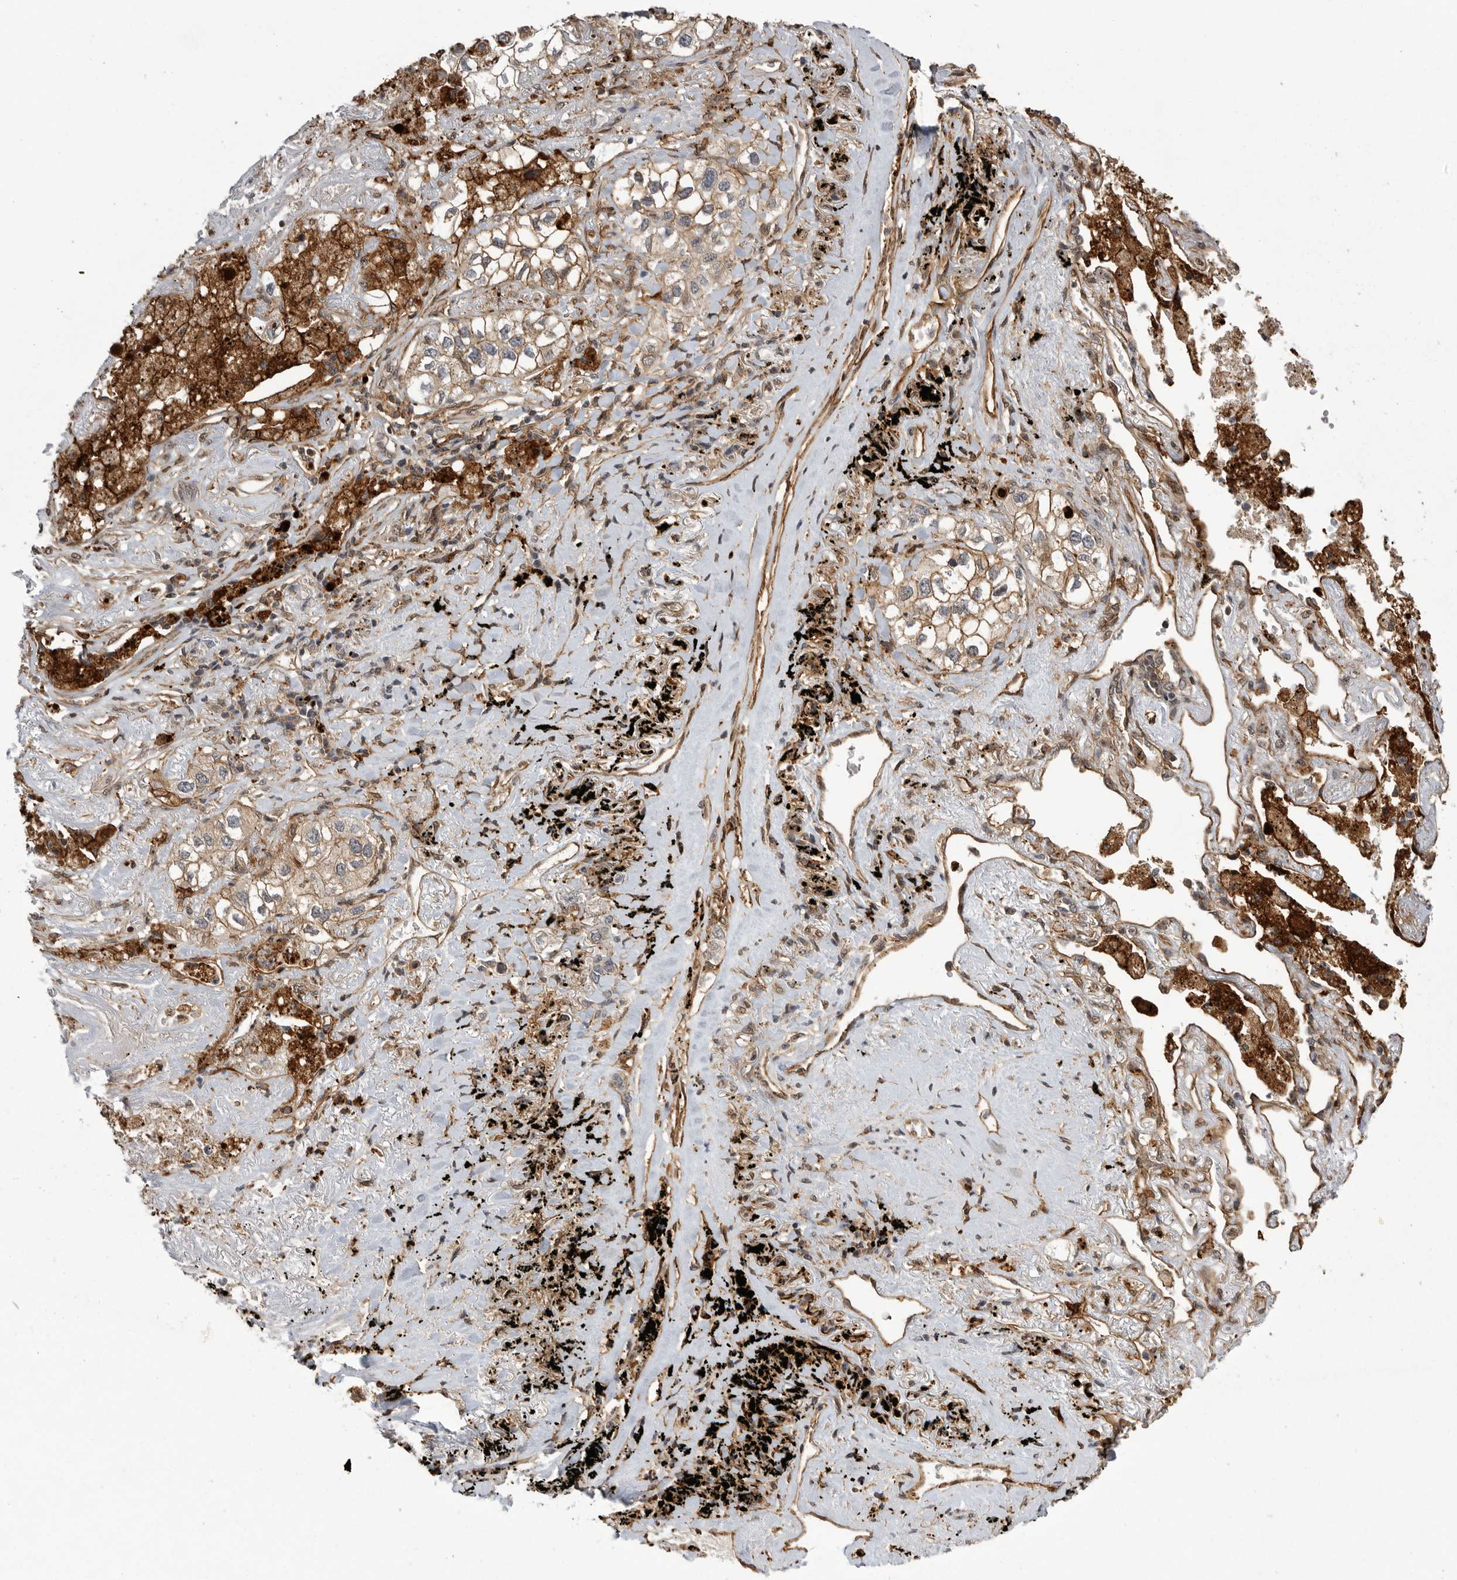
{"staining": {"intensity": "weak", "quantity": ">75%", "location": "cytoplasmic/membranous"}, "tissue": "lung cancer", "cell_type": "Tumor cells", "image_type": "cancer", "snomed": [{"axis": "morphology", "description": "Adenocarcinoma, NOS"}, {"axis": "topography", "description": "Lung"}], "caption": "DAB (3,3'-diaminobenzidine) immunohistochemical staining of human lung adenocarcinoma demonstrates weak cytoplasmic/membranous protein staining in about >75% of tumor cells.", "gene": "NECTIN1", "patient": {"sex": "male", "age": 63}}